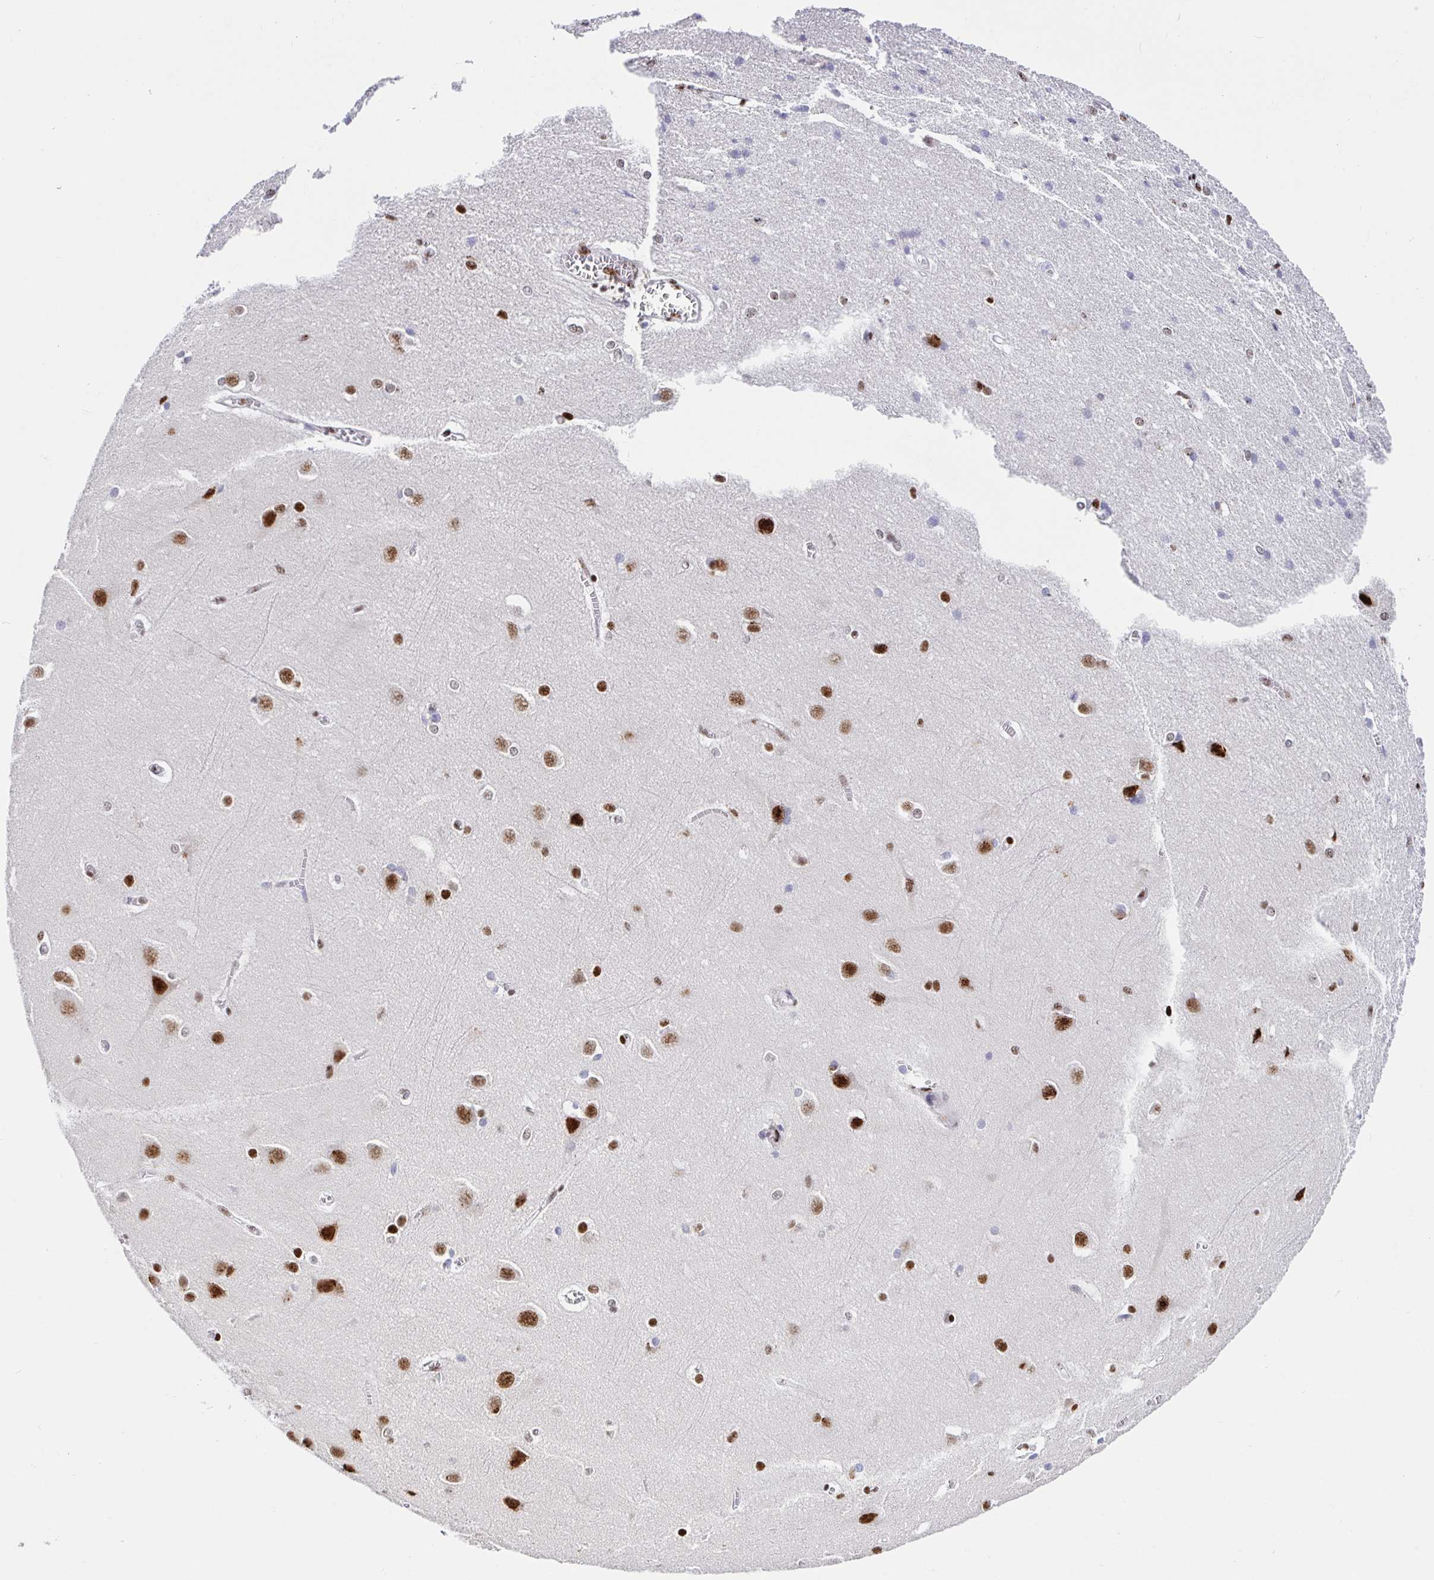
{"staining": {"intensity": "moderate", "quantity": "25%-75%", "location": "nuclear"}, "tissue": "cerebral cortex", "cell_type": "Endothelial cells", "image_type": "normal", "snomed": [{"axis": "morphology", "description": "Normal tissue, NOS"}, {"axis": "topography", "description": "Cerebral cortex"}], "caption": "Cerebral cortex stained with immunohistochemistry (IHC) displays moderate nuclear staining in approximately 25%-75% of endothelial cells.", "gene": "SETD5", "patient": {"sex": "male", "age": 37}}